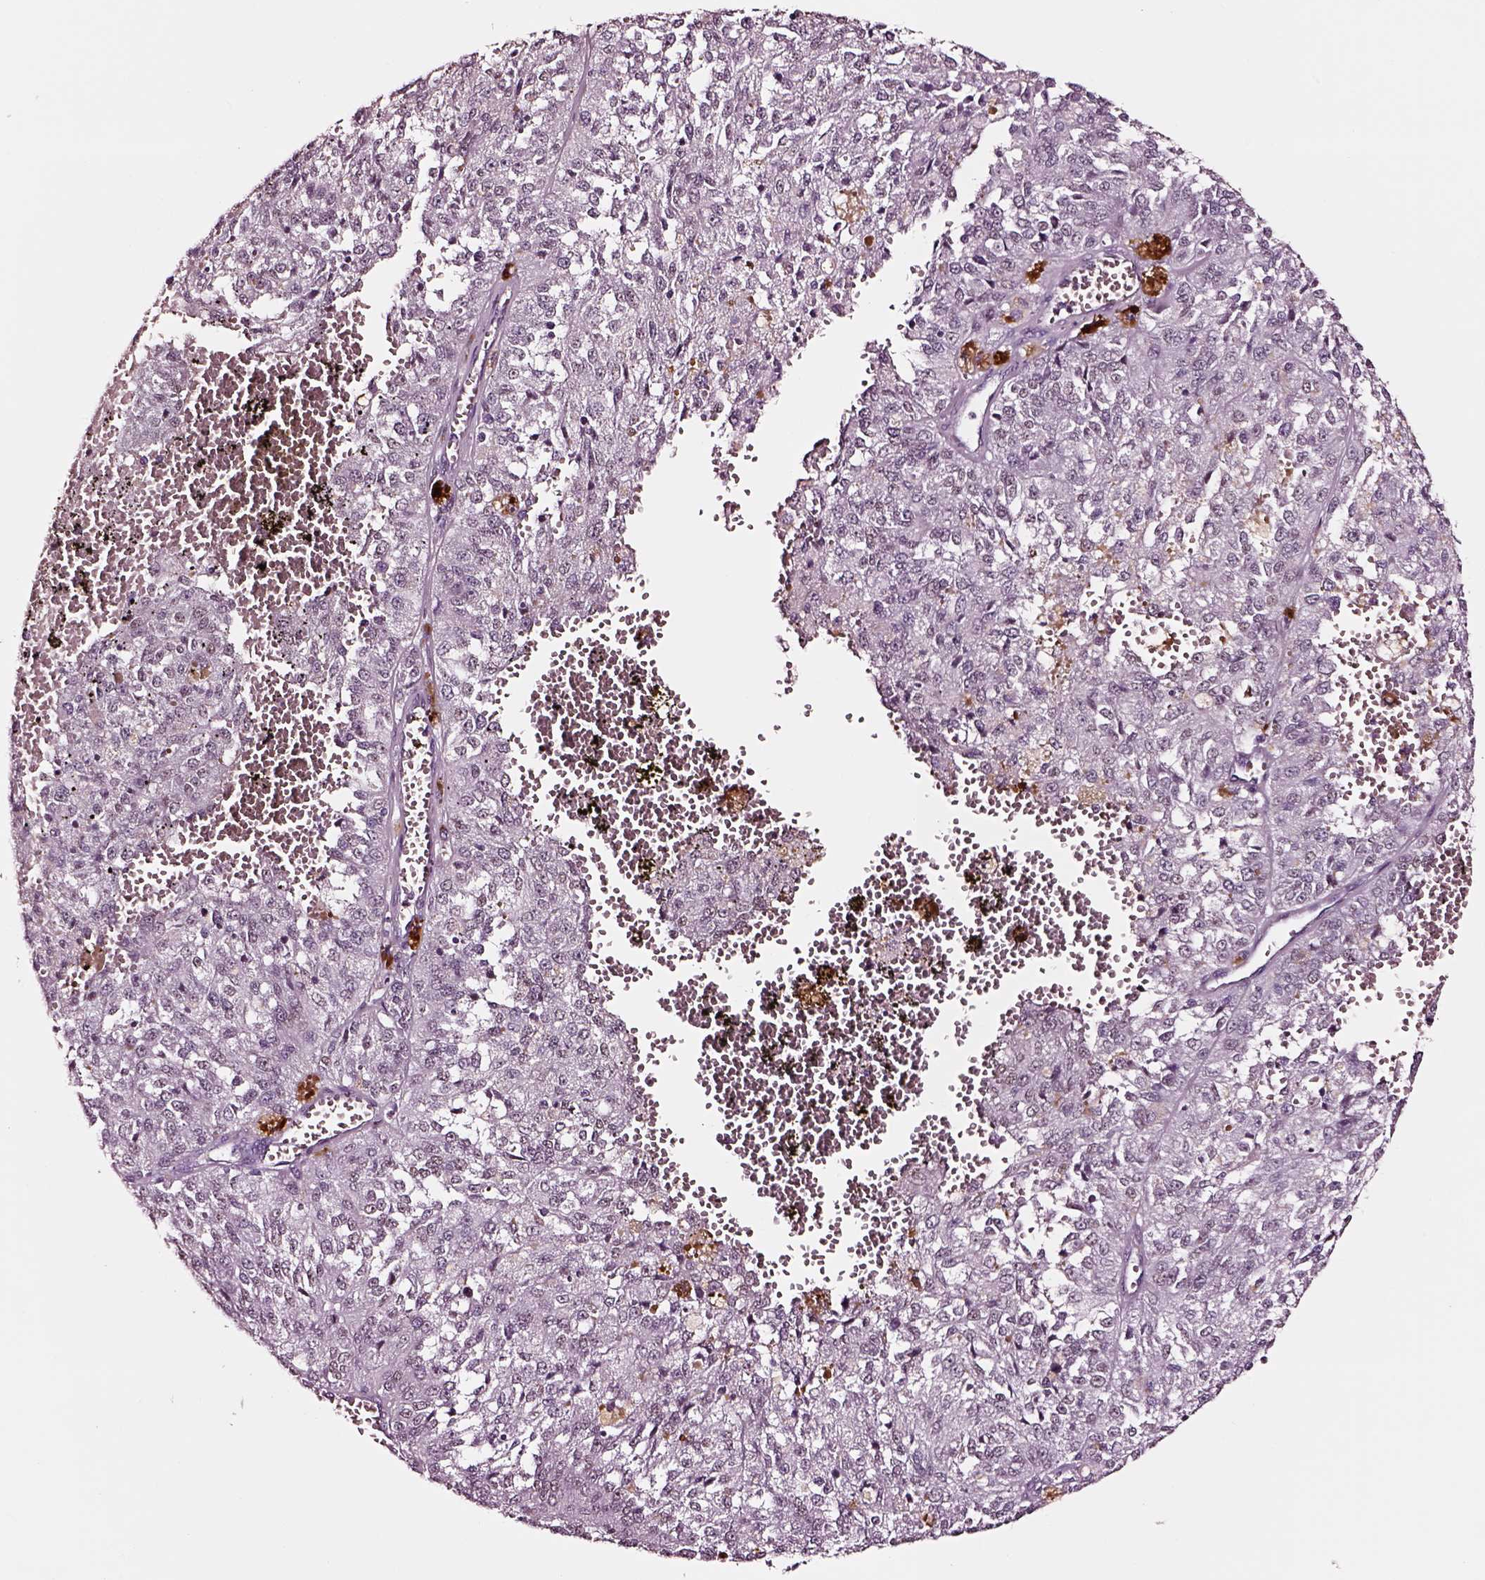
{"staining": {"intensity": "negative", "quantity": "none", "location": "none"}, "tissue": "melanoma", "cell_type": "Tumor cells", "image_type": "cancer", "snomed": [{"axis": "morphology", "description": "Malignant melanoma, Metastatic site"}, {"axis": "topography", "description": "Lymph node"}], "caption": "Protein analysis of malignant melanoma (metastatic site) displays no significant positivity in tumor cells.", "gene": "SOX10", "patient": {"sex": "female", "age": 64}}